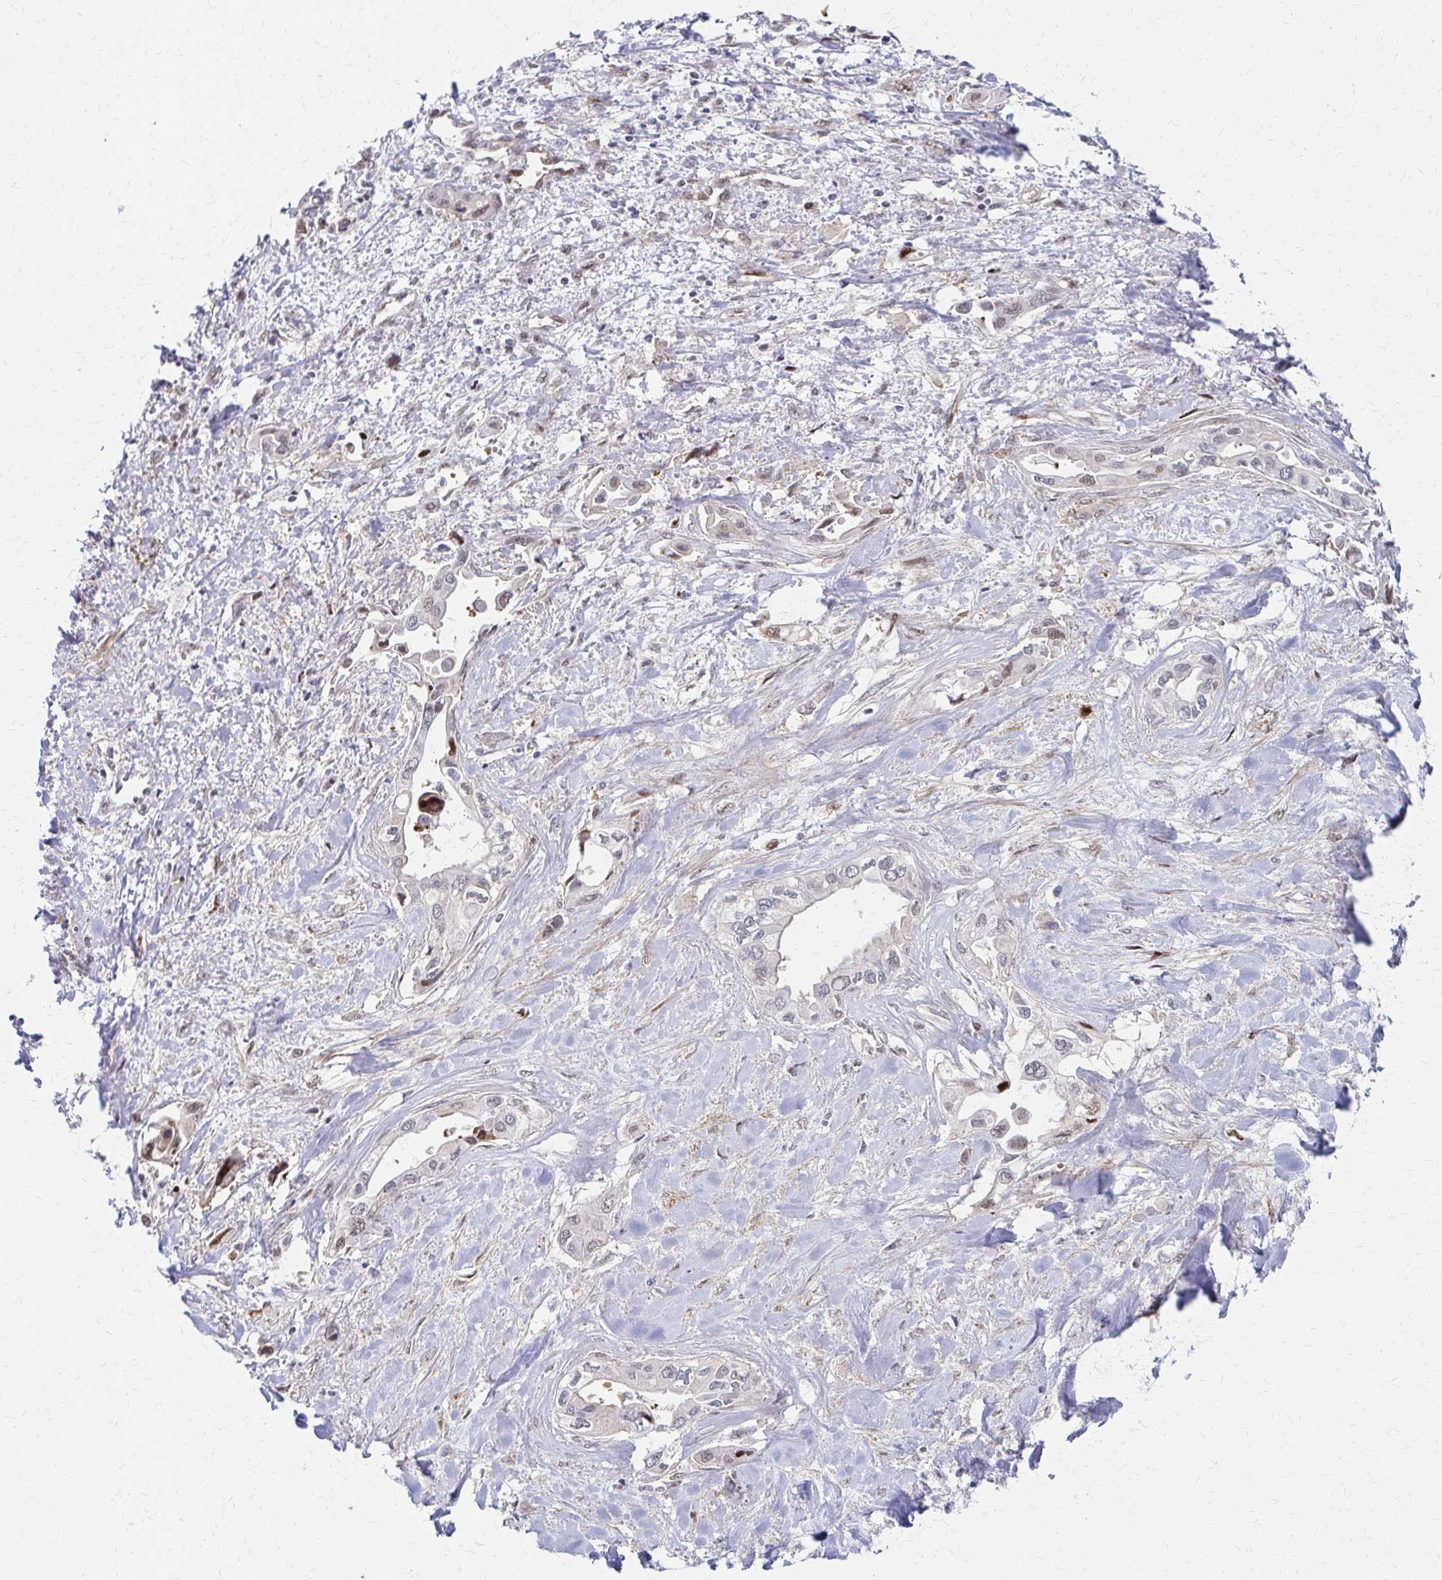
{"staining": {"intensity": "weak", "quantity": "<25%", "location": "nuclear"}, "tissue": "liver cancer", "cell_type": "Tumor cells", "image_type": "cancer", "snomed": [{"axis": "morphology", "description": "Cholangiocarcinoma"}, {"axis": "topography", "description": "Liver"}], "caption": "Tumor cells show no significant expression in liver cancer (cholangiocarcinoma).", "gene": "PSMD7", "patient": {"sex": "female", "age": 64}}